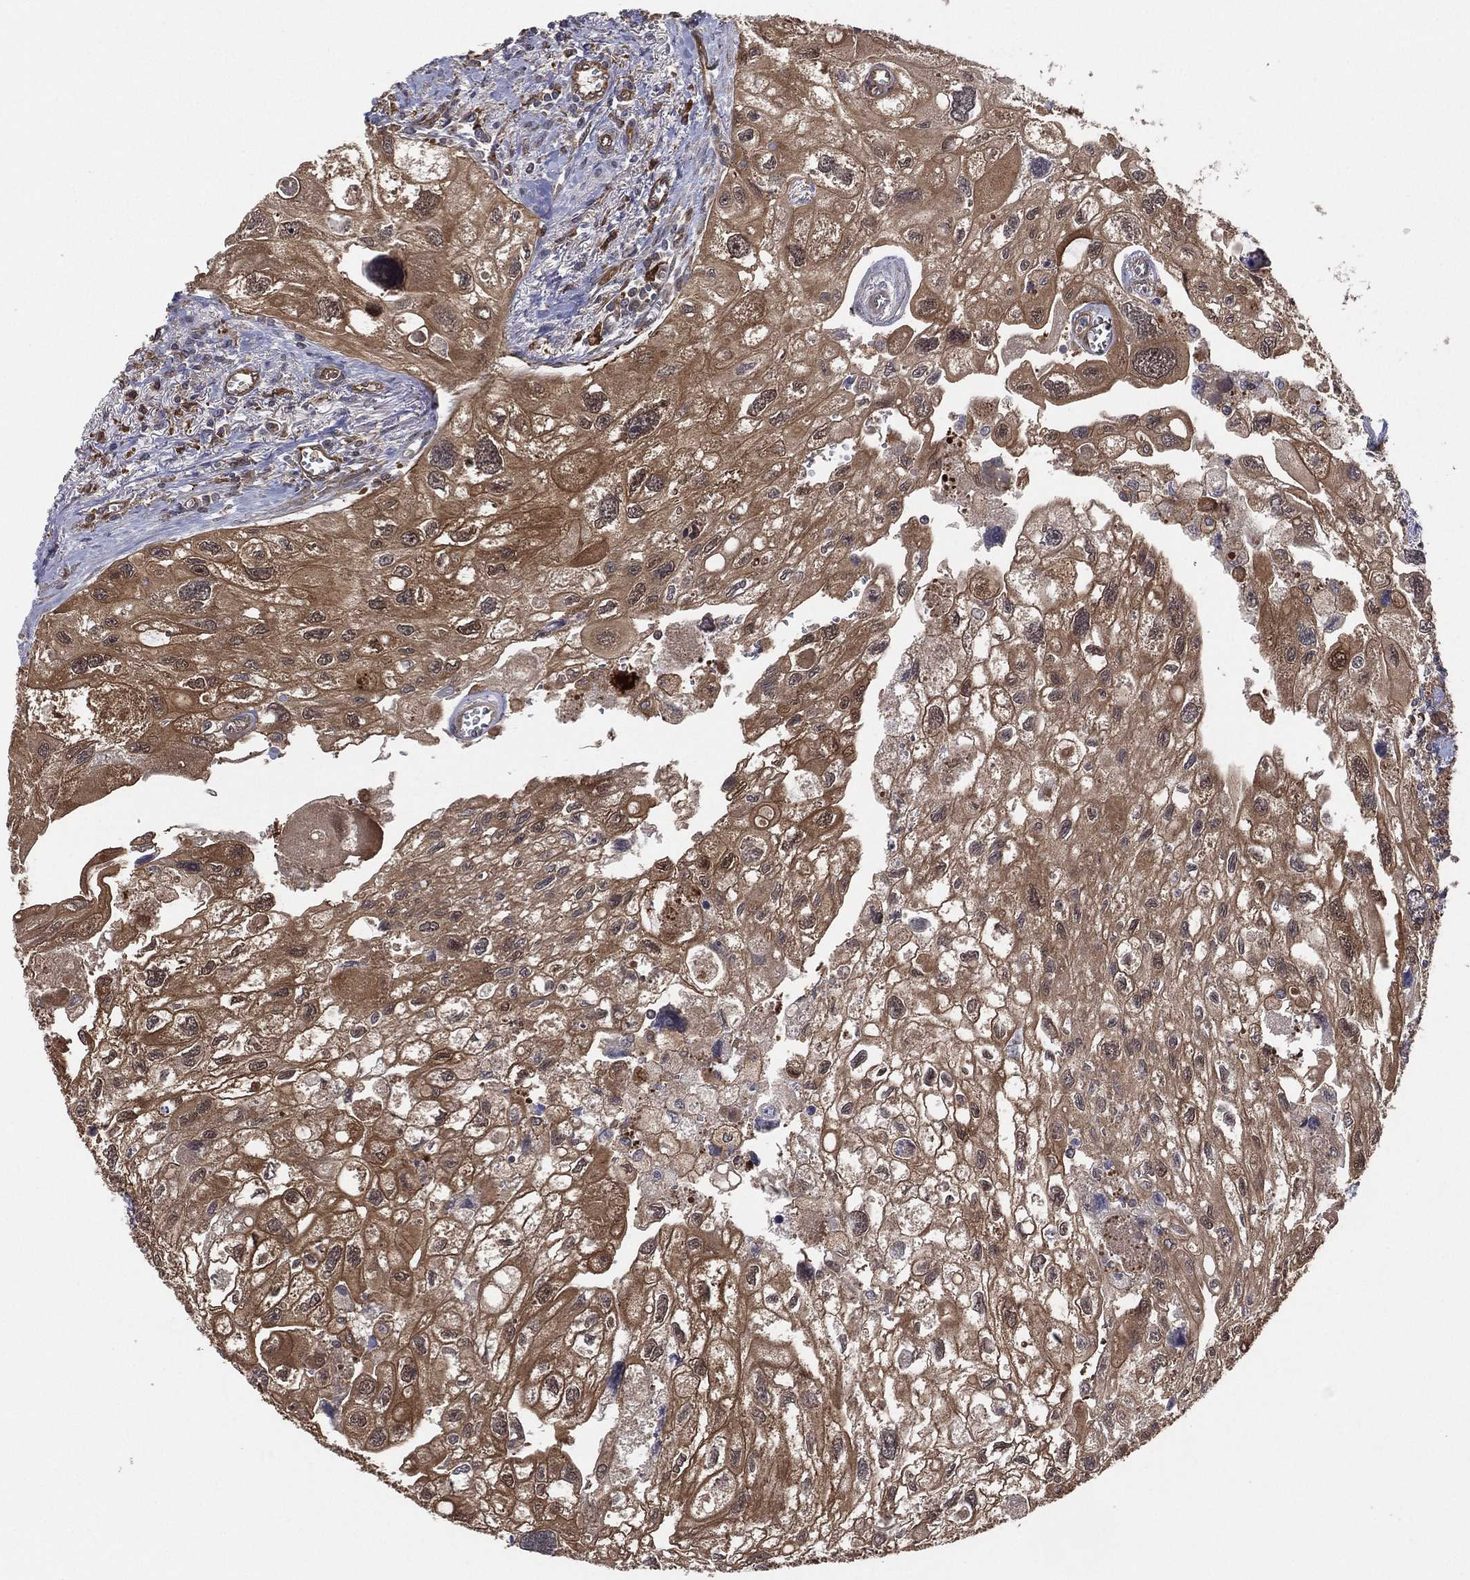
{"staining": {"intensity": "strong", "quantity": "25%-75%", "location": "cytoplasmic/membranous"}, "tissue": "urothelial cancer", "cell_type": "Tumor cells", "image_type": "cancer", "snomed": [{"axis": "morphology", "description": "Urothelial carcinoma, High grade"}, {"axis": "topography", "description": "Urinary bladder"}], "caption": "Urothelial cancer stained with a brown dye reveals strong cytoplasmic/membranous positive staining in about 25%-75% of tumor cells.", "gene": "PSMG4", "patient": {"sex": "male", "age": 59}}